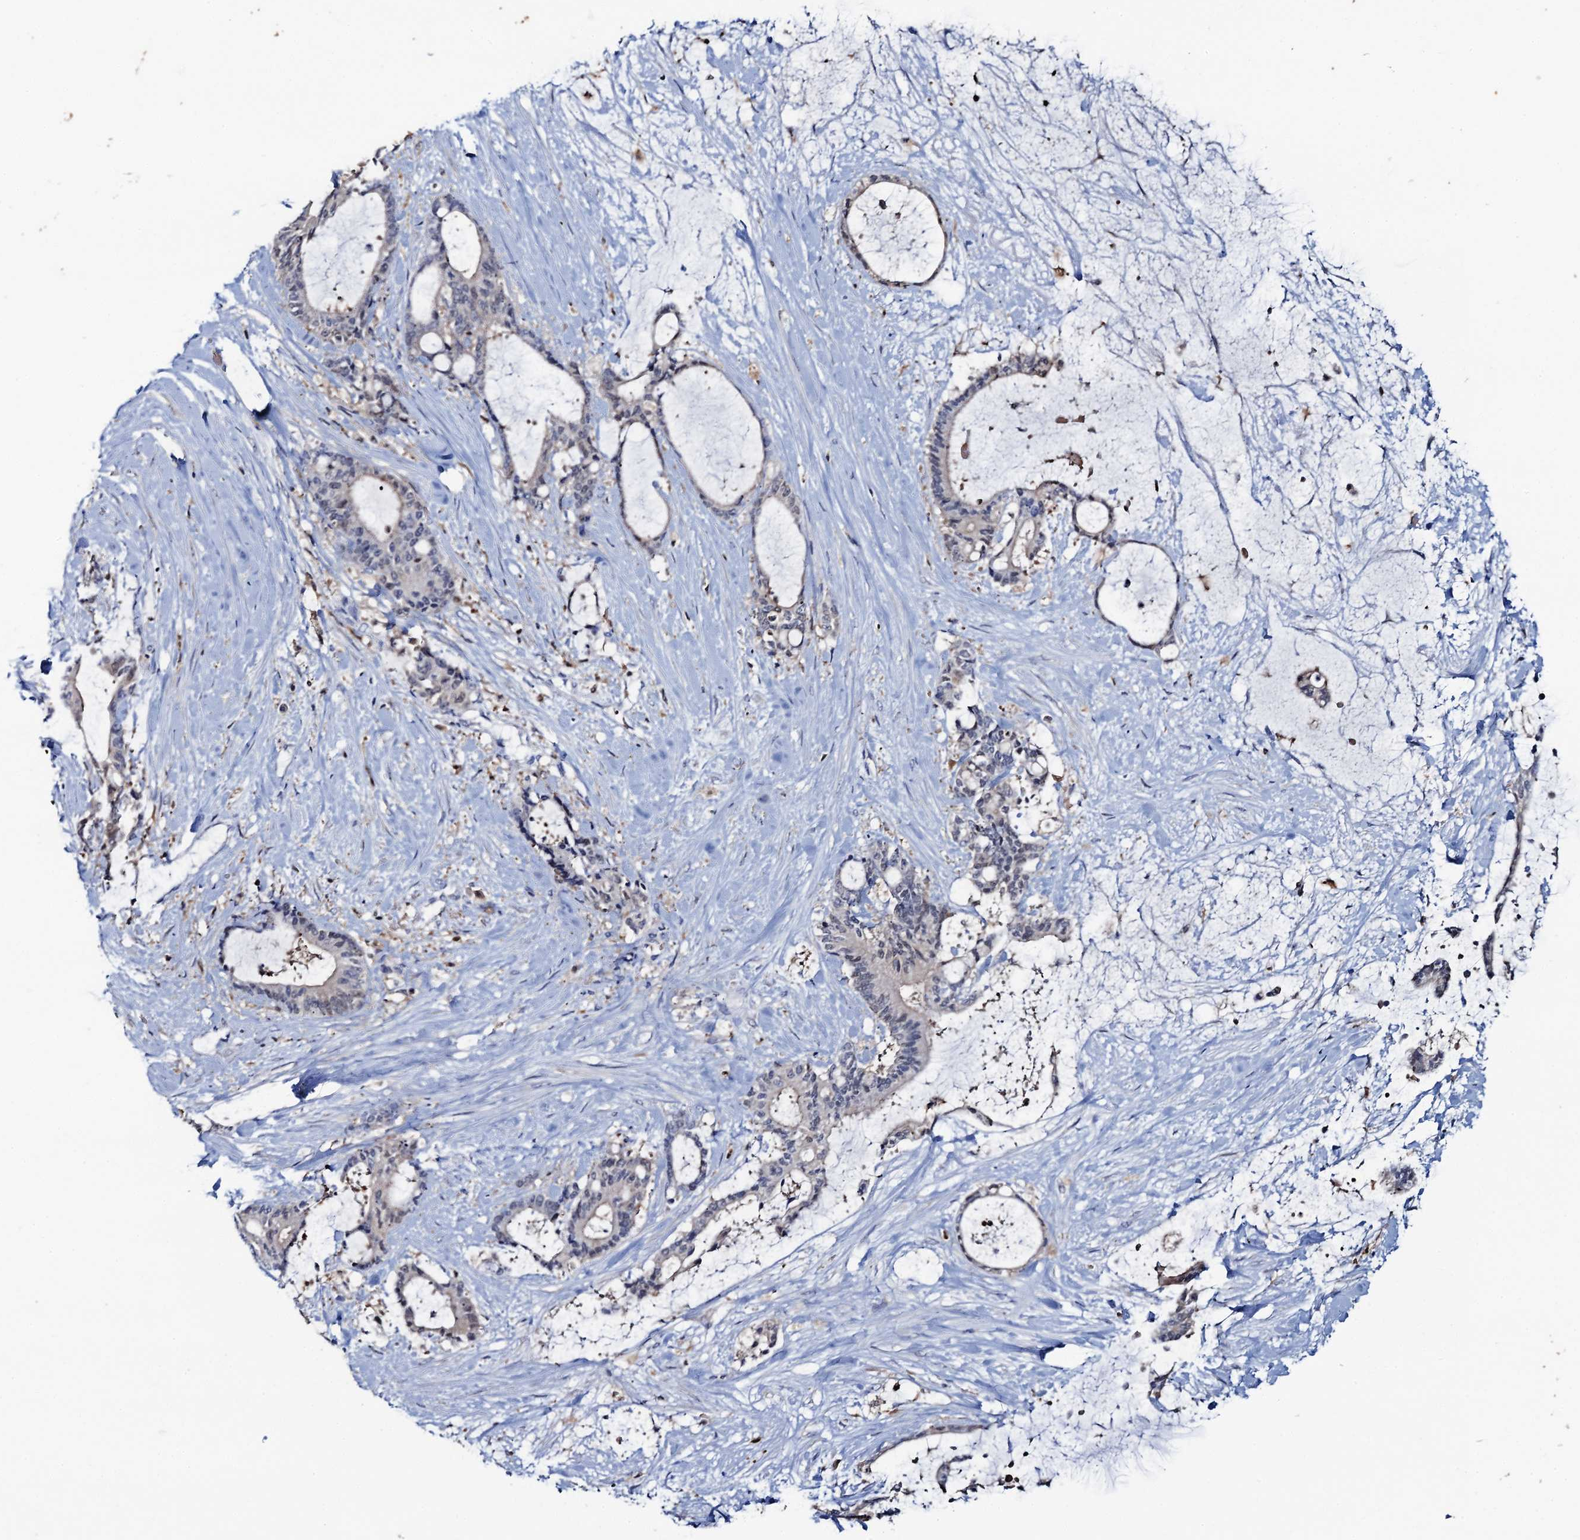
{"staining": {"intensity": "weak", "quantity": "<25%", "location": "nuclear"}, "tissue": "liver cancer", "cell_type": "Tumor cells", "image_type": "cancer", "snomed": [{"axis": "morphology", "description": "Normal tissue, NOS"}, {"axis": "morphology", "description": "Cholangiocarcinoma"}, {"axis": "topography", "description": "Liver"}, {"axis": "topography", "description": "Peripheral nerve tissue"}], "caption": "Liver cancer (cholangiocarcinoma) was stained to show a protein in brown. There is no significant staining in tumor cells.", "gene": "FAH", "patient": {"sex": "female", "age": 73}}